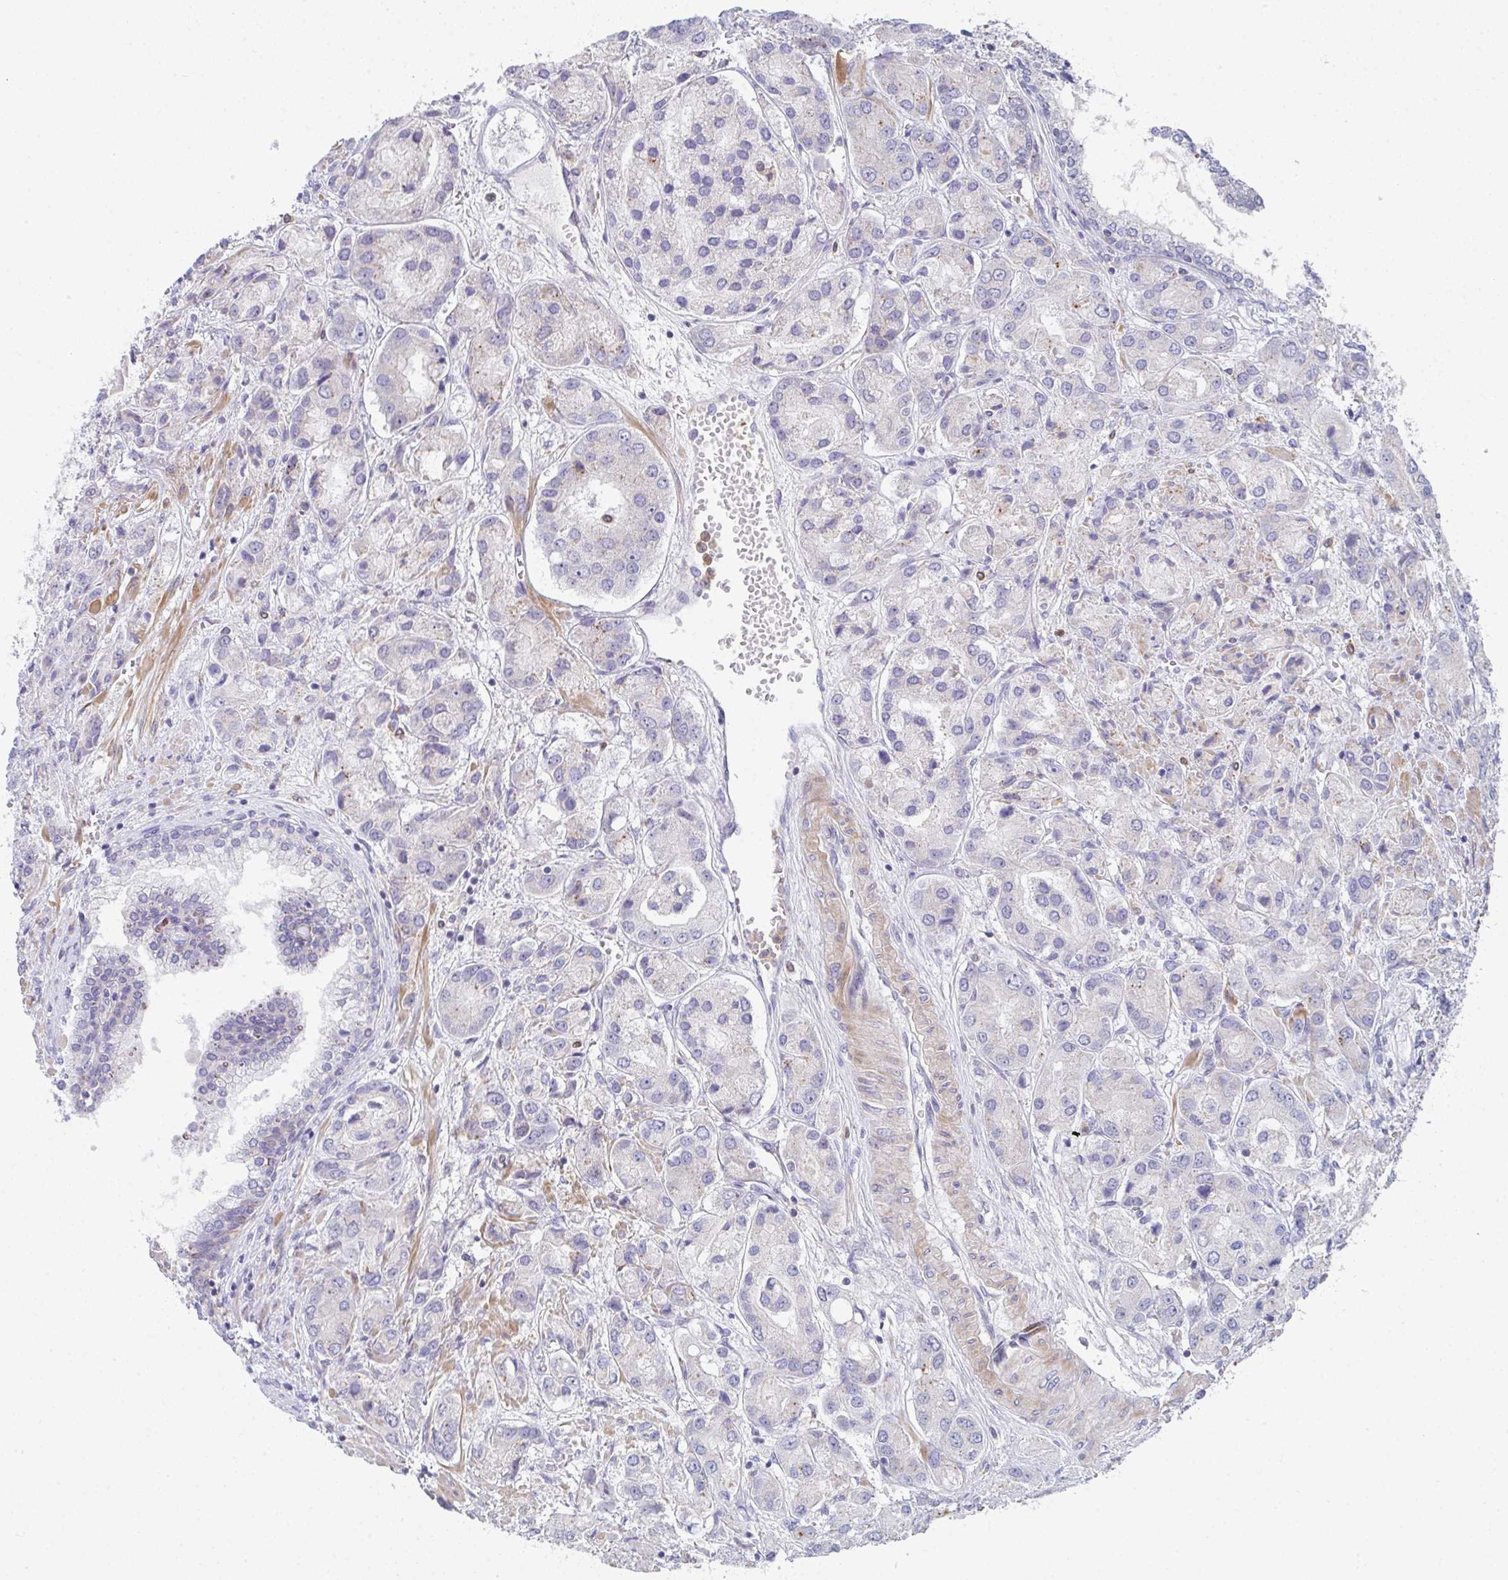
{"staining": {"intensity": "moderate", "quantity": "<25%", "location": "cytoplasmic/membranous"}, "tissue": "prostate cancer", "cell_type": "Tumor cells", "image_type": "cancer", "snomed": [{"axis": "morphology", "description": "Adenocarcinoma, High grade"}, {"axis": "topography", "description": "Prostate"}], "caption": "About <25% of tumor cells in human high-grade adenocarcinoma (prostate) exhibit moderate cytoplasmic/membranous protein expression as visualized by brown immunohistochemical staining.", "gene": "KLHL33", "patient": {"sex": "male", "age": 67}}